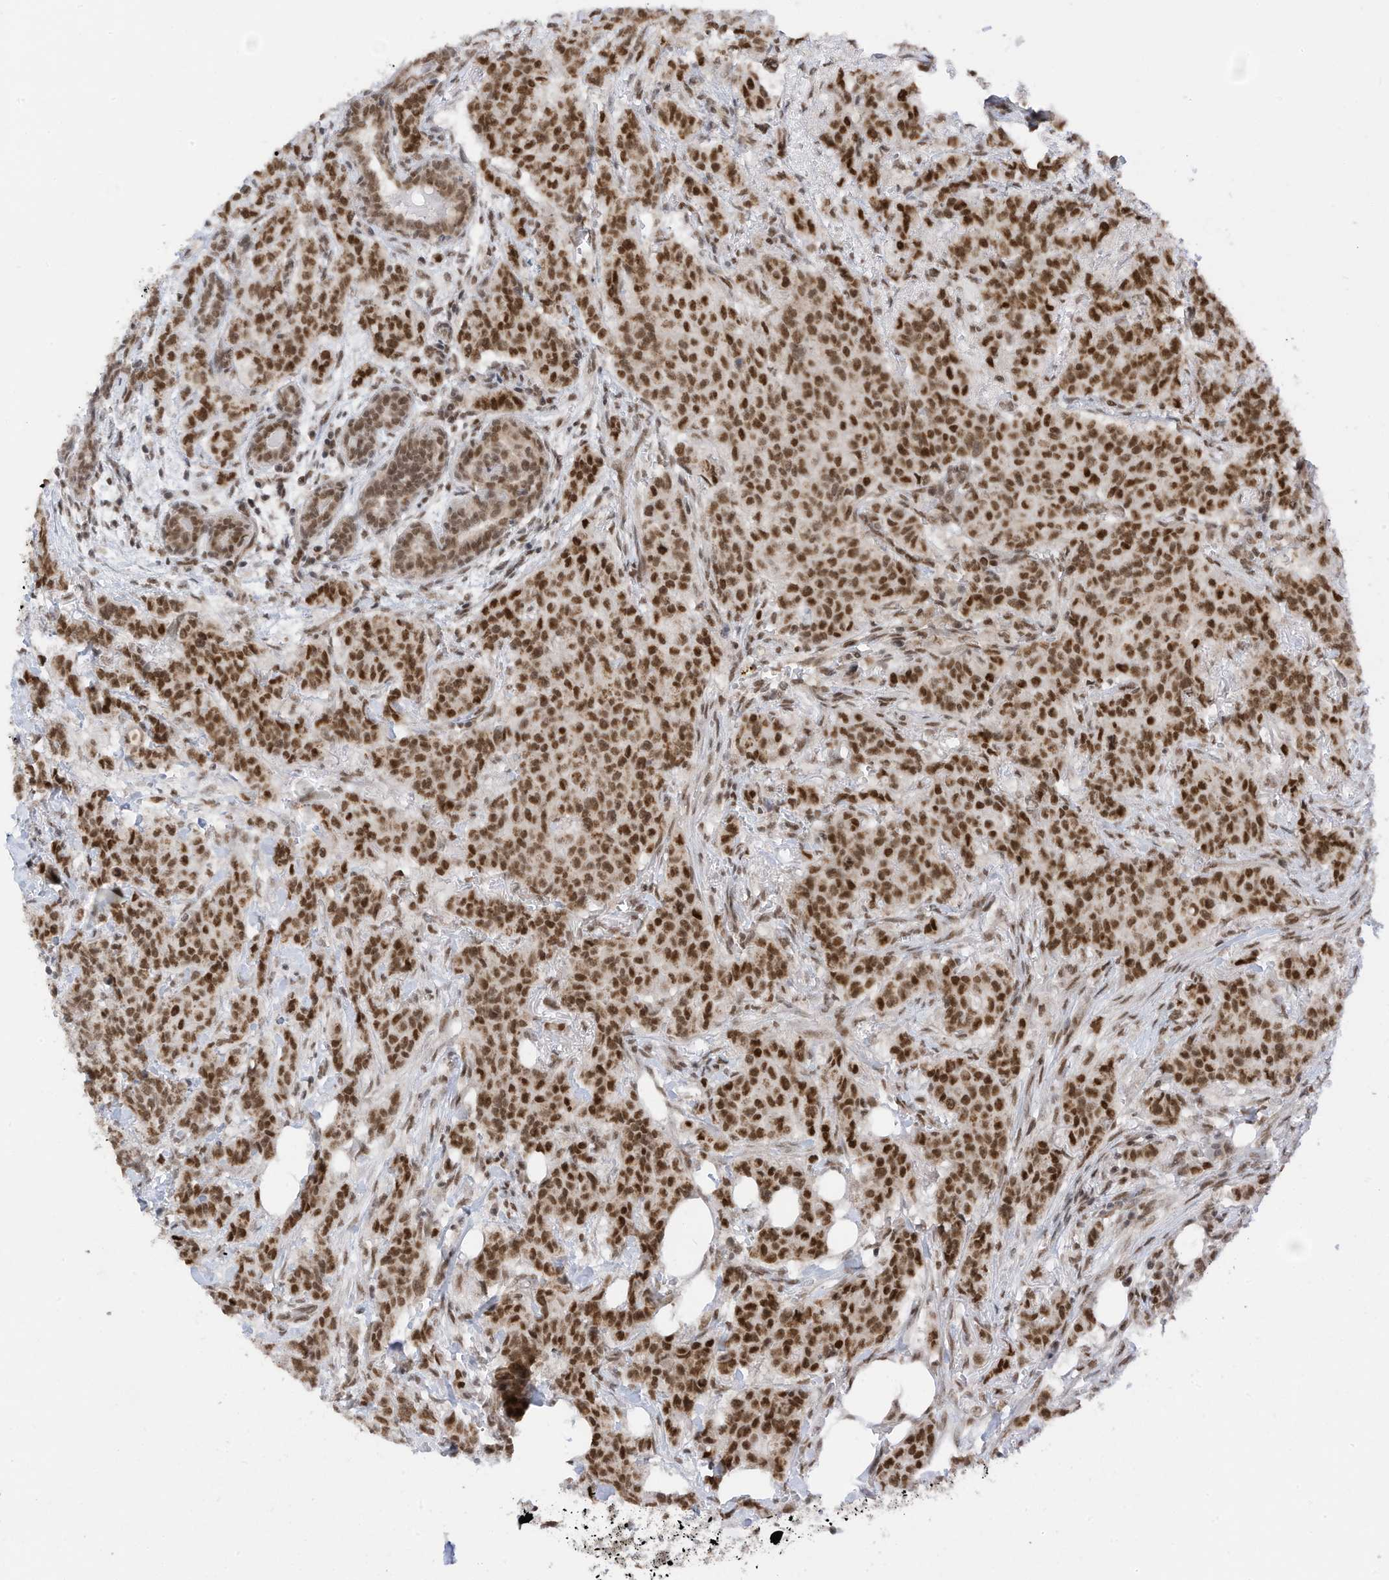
{"staining": {"intensity": "moderate", "quantity": ">75%", "location": "nuclear"}, "tissue": "breast cancer", "cell_type": "Tumor cells", "image_type": "cancer", "snomed": [{"axis": "morphology", "description": "Duct carcinoma"}, {"axis": "topography", "description": "Breast"}], "caption": "A histopathology image of human breast infiltrating ductal carcinoma stained for a protein shows moderate nuclear brown staining in tumor cells.", "gene": "AURKAIP1", "patient": {"sex": "female", "age": 40}}